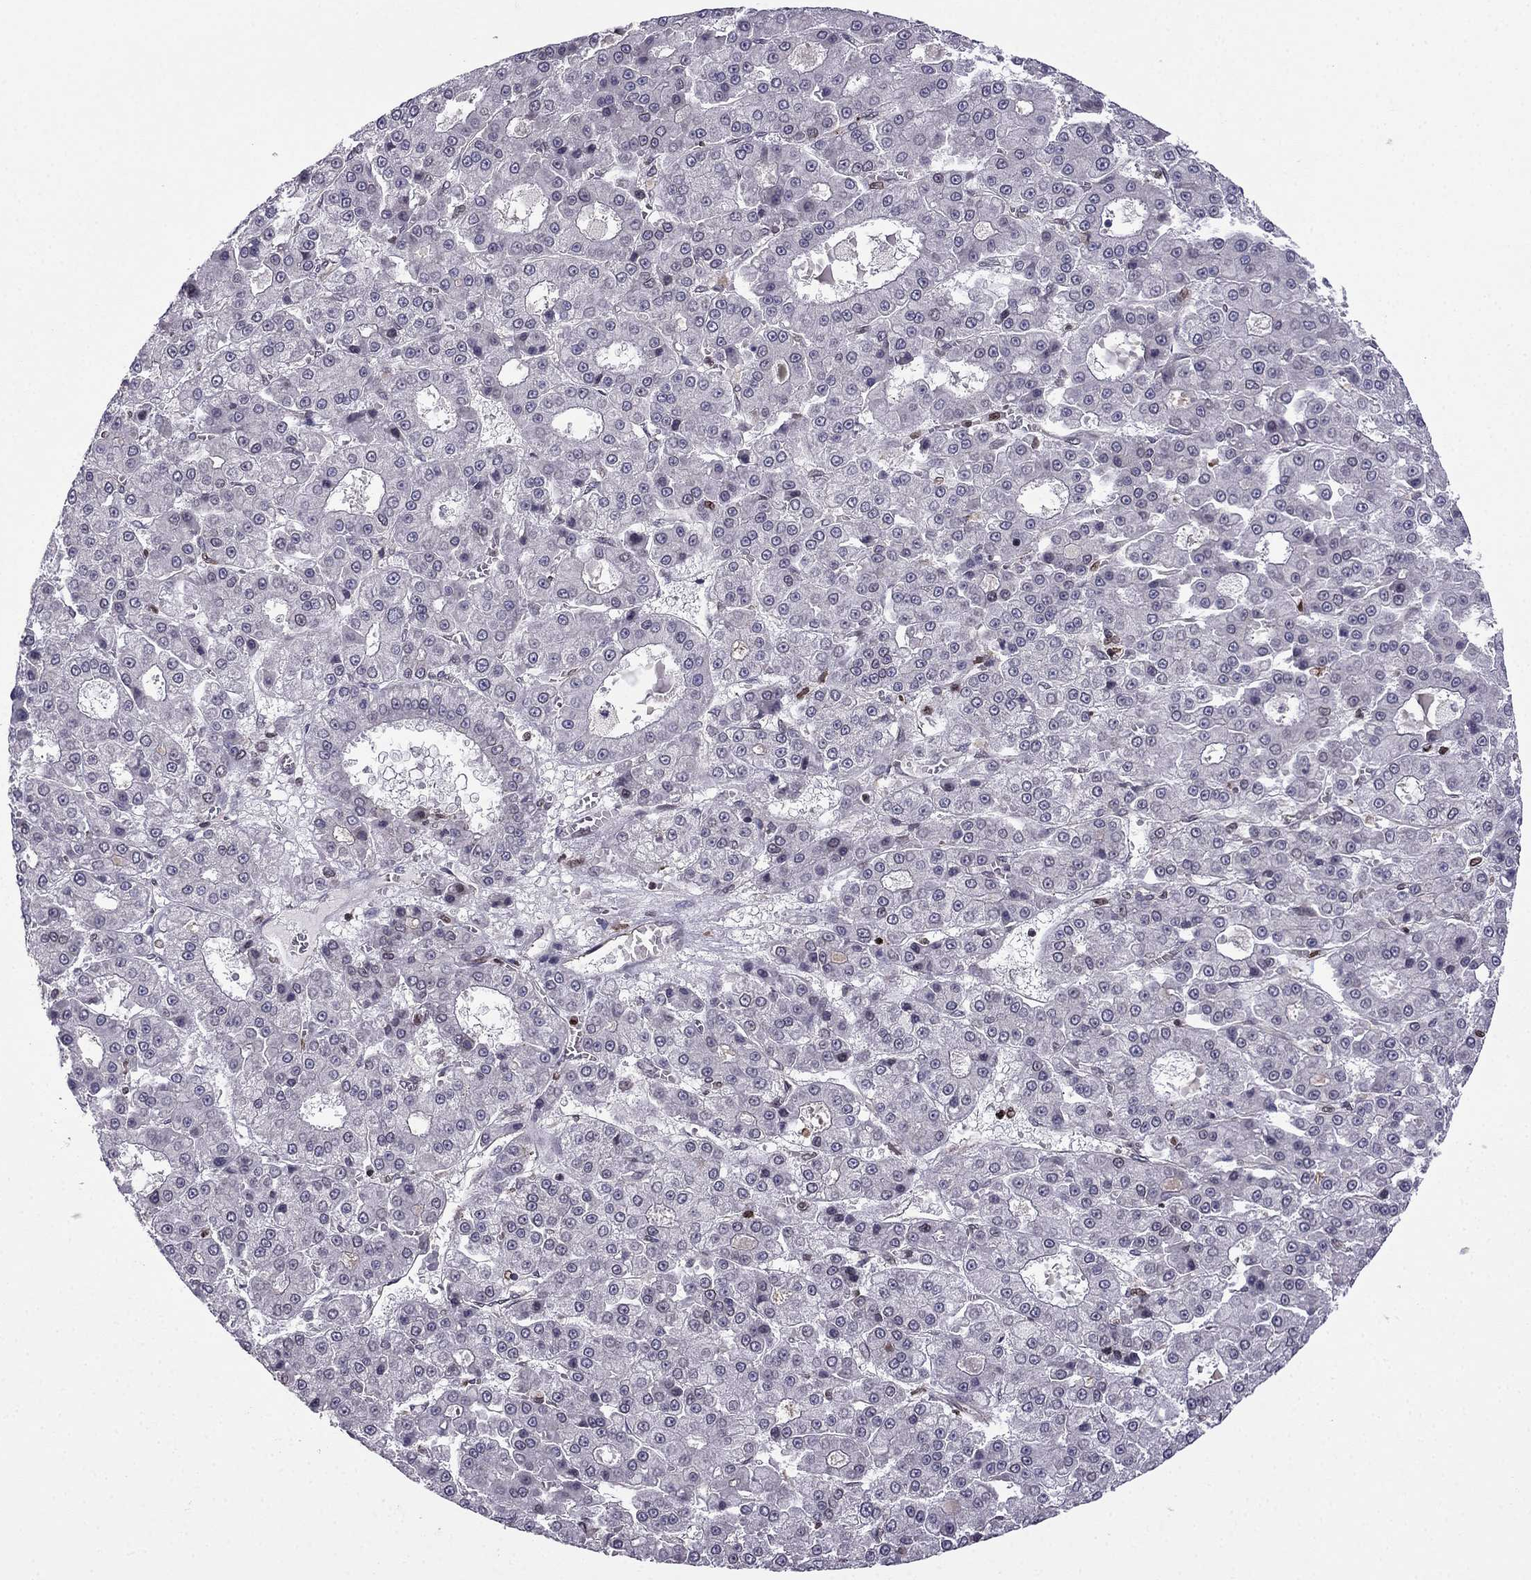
{"staining": {"intensity": "negative", "quantity": "none", "location": "none"}, "tissue": "liver cancer", "cell_type": "Tumor cells", "image_type": "cancer", "snomed": [{"axis": "morphology", "description": "Carcinoma, Hepatocellular, NOS"}, {"axis": "topography", "description": "Liver"}], "caption": "This image is of liver hepatocellular carcinoma stained with immunohistochemistry to label a protein in brown with the nuclei are counter-stained blue. There is no staining in tumor cells.", "gene": "CDC42BPA", "patient": {"sex": "male", "age": 70}}